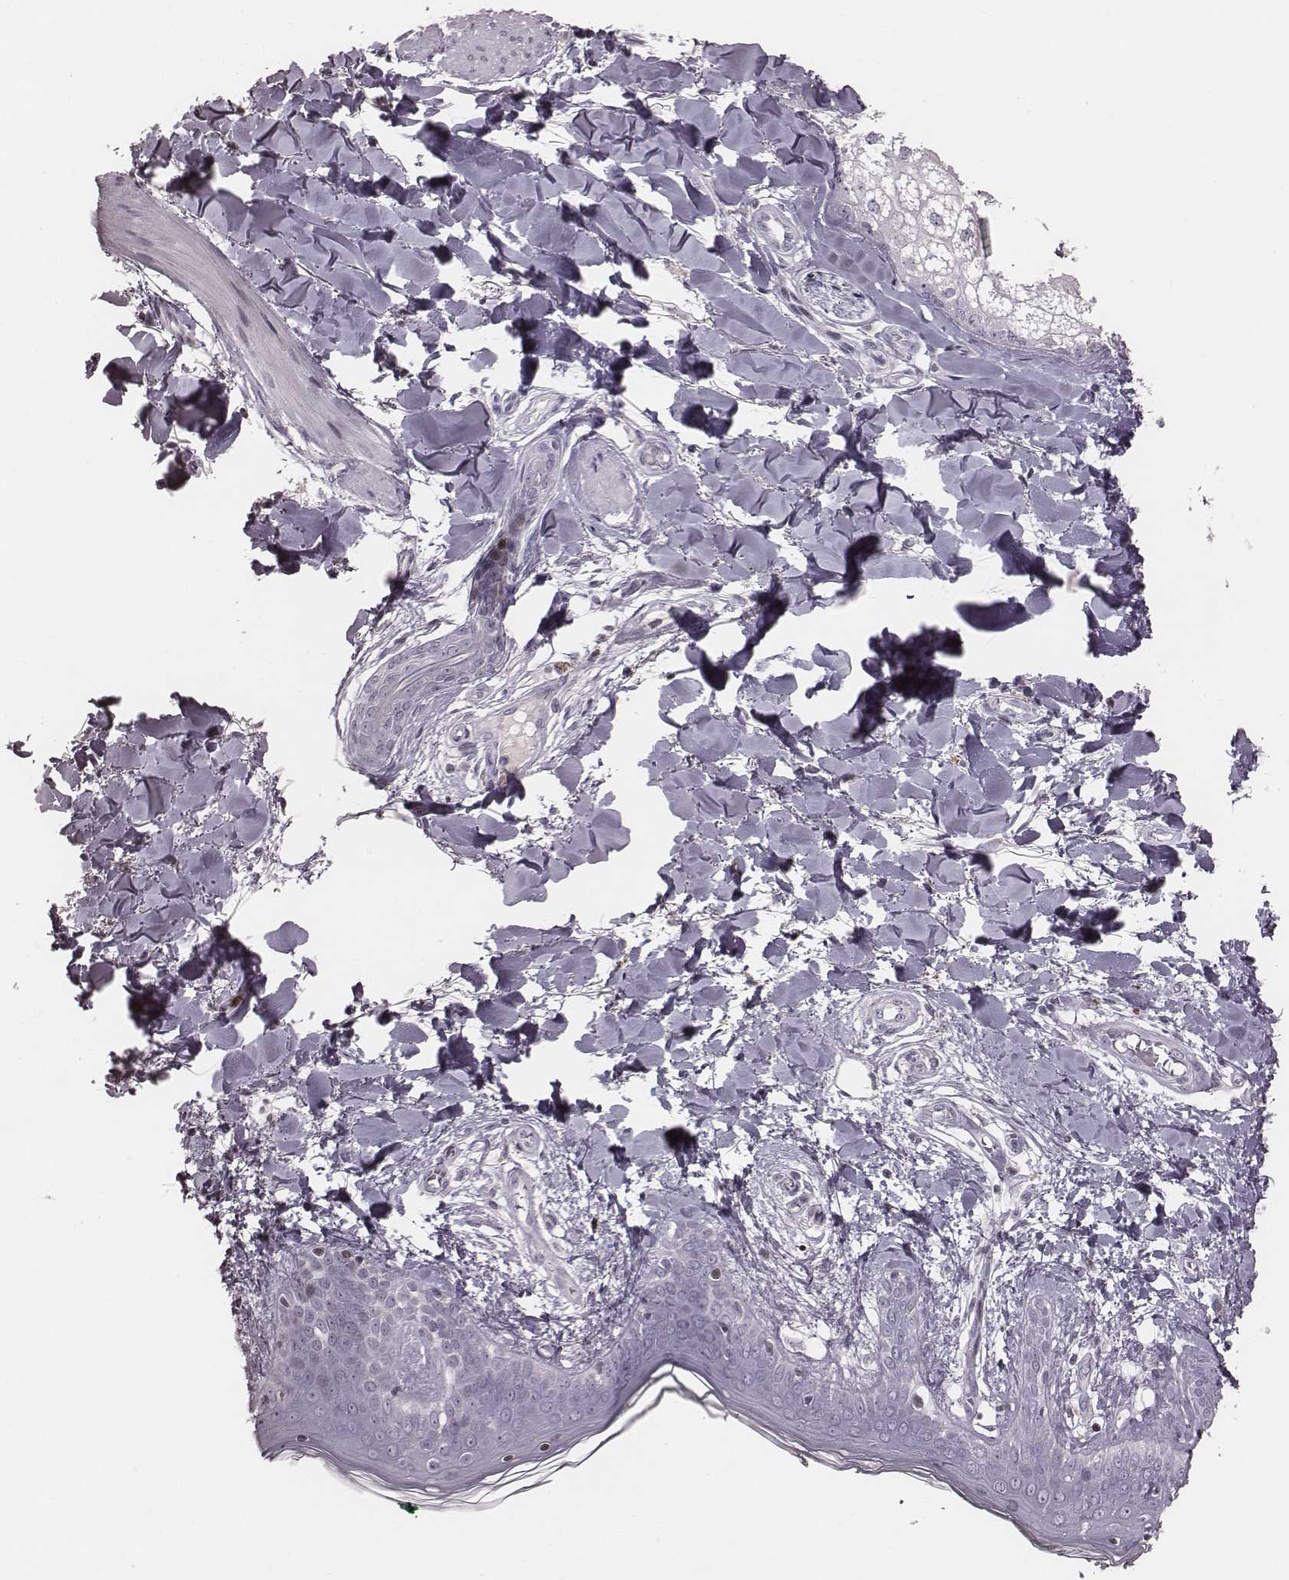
{"staining": {"intensity": "negative", "quantity": "none", "location": "none"}, "tissue": "skin", "cell_type": "Fibroblasts", "image_type": "normal", "snomed": [{"axis": "morphology", "description": "Normal tissue, NOS"}, {"axis": "topography", "description": "Skin"}], "caption": "A high-resolution photomicrograph shows IHC staining of benign skin, which reveals no significant expression in fibroblasts.", "gene": "NDC1", "patient": {"sex": "female", "age": 34}}